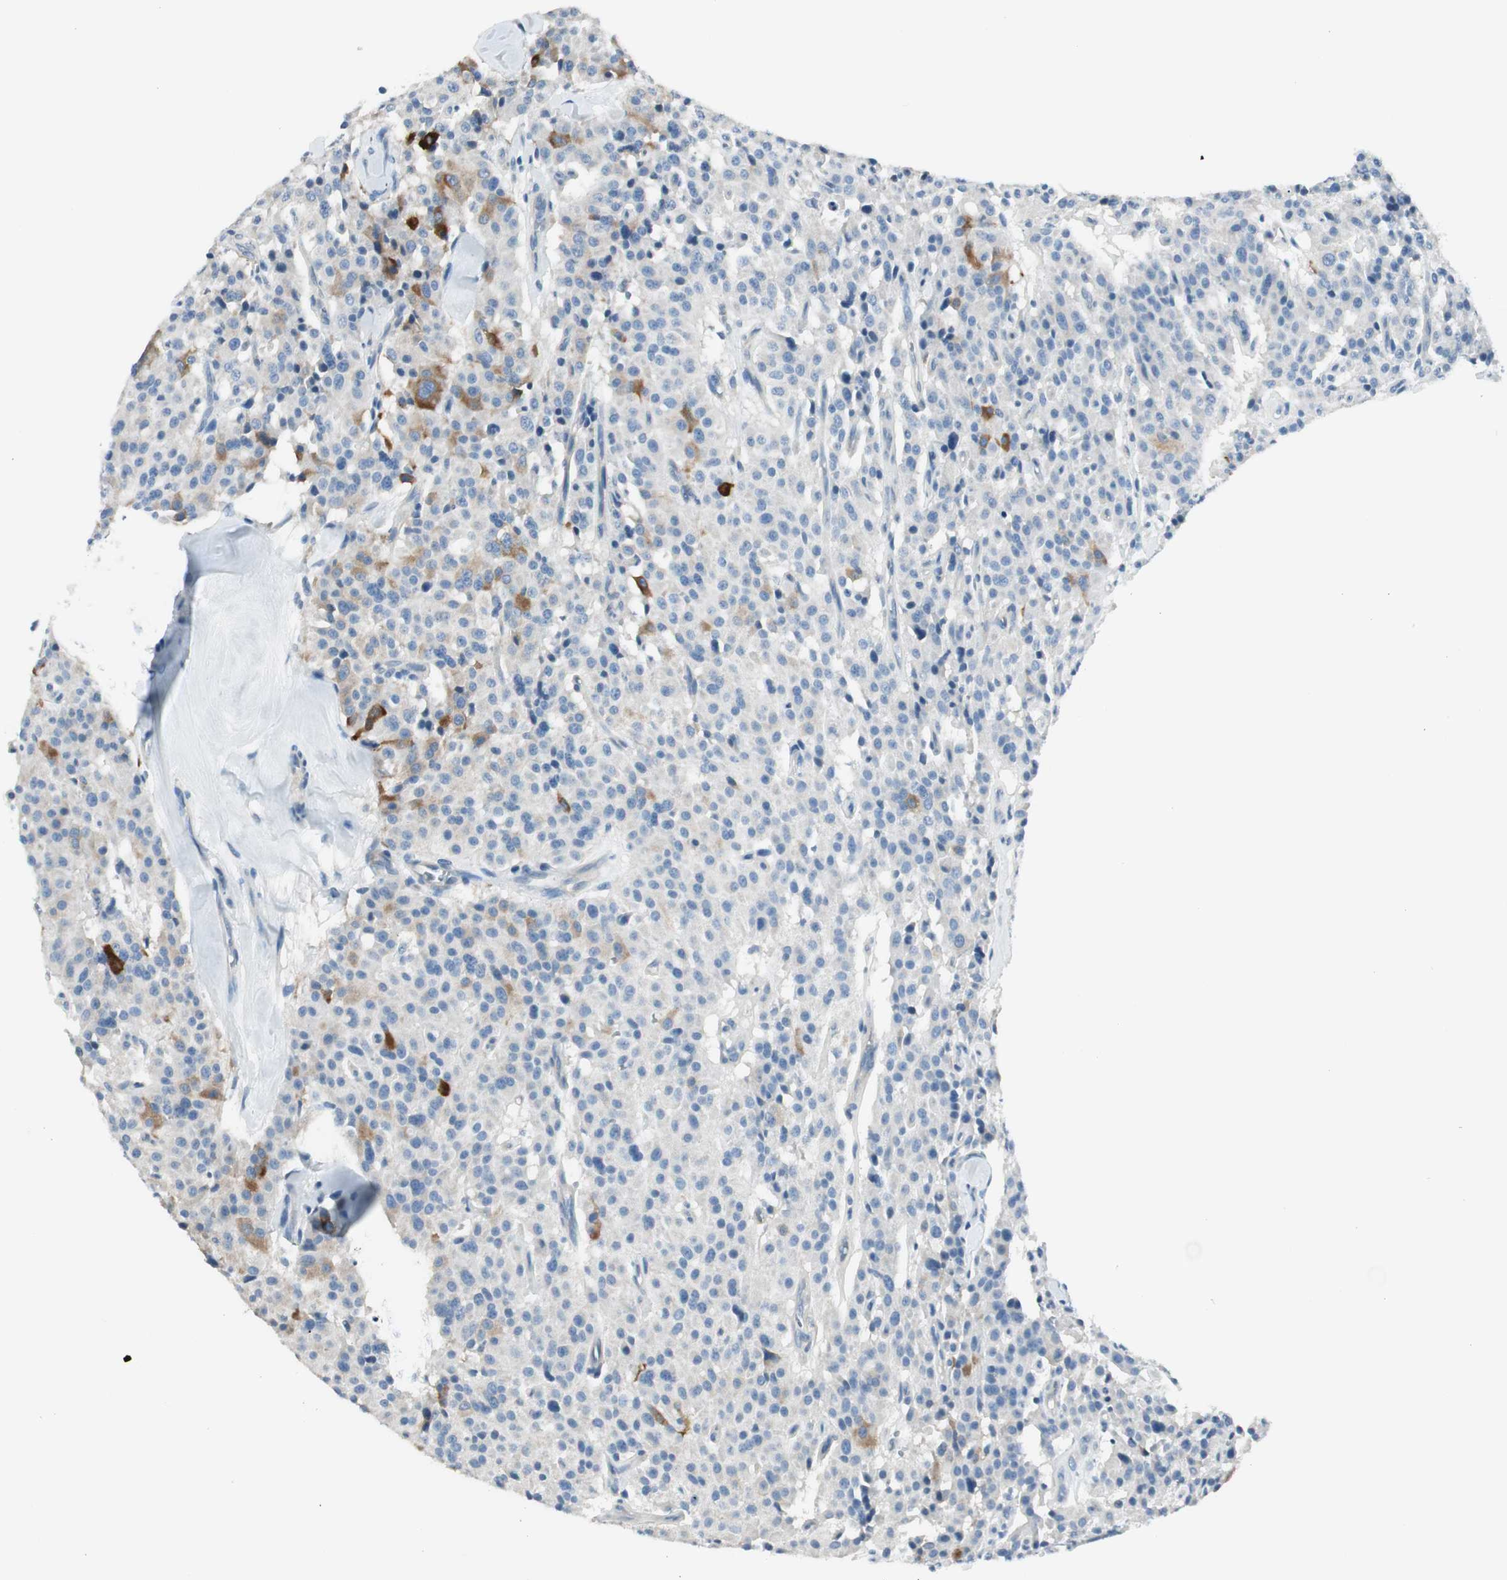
{"staining": {"intensity": "strong", "quantity": "<25%", "location": "cytoplasmic/membranous"}, "tissue": "carcinoid", "cell_type": "Tumor cells", "image_type": "cancer", "snomed": [{"axis": "morphology", "description": "Carcinoid, malignant, NOS"}, {"axis": "topography", "description": "Lung"}], "caption": "Tumor cells display medium levels of strong cytoplasmic/membranous positivity in approximately <25% of cells in carcinoid.", "gene": "EVA1A", "patient": {"sex": "male", "age": 30}}